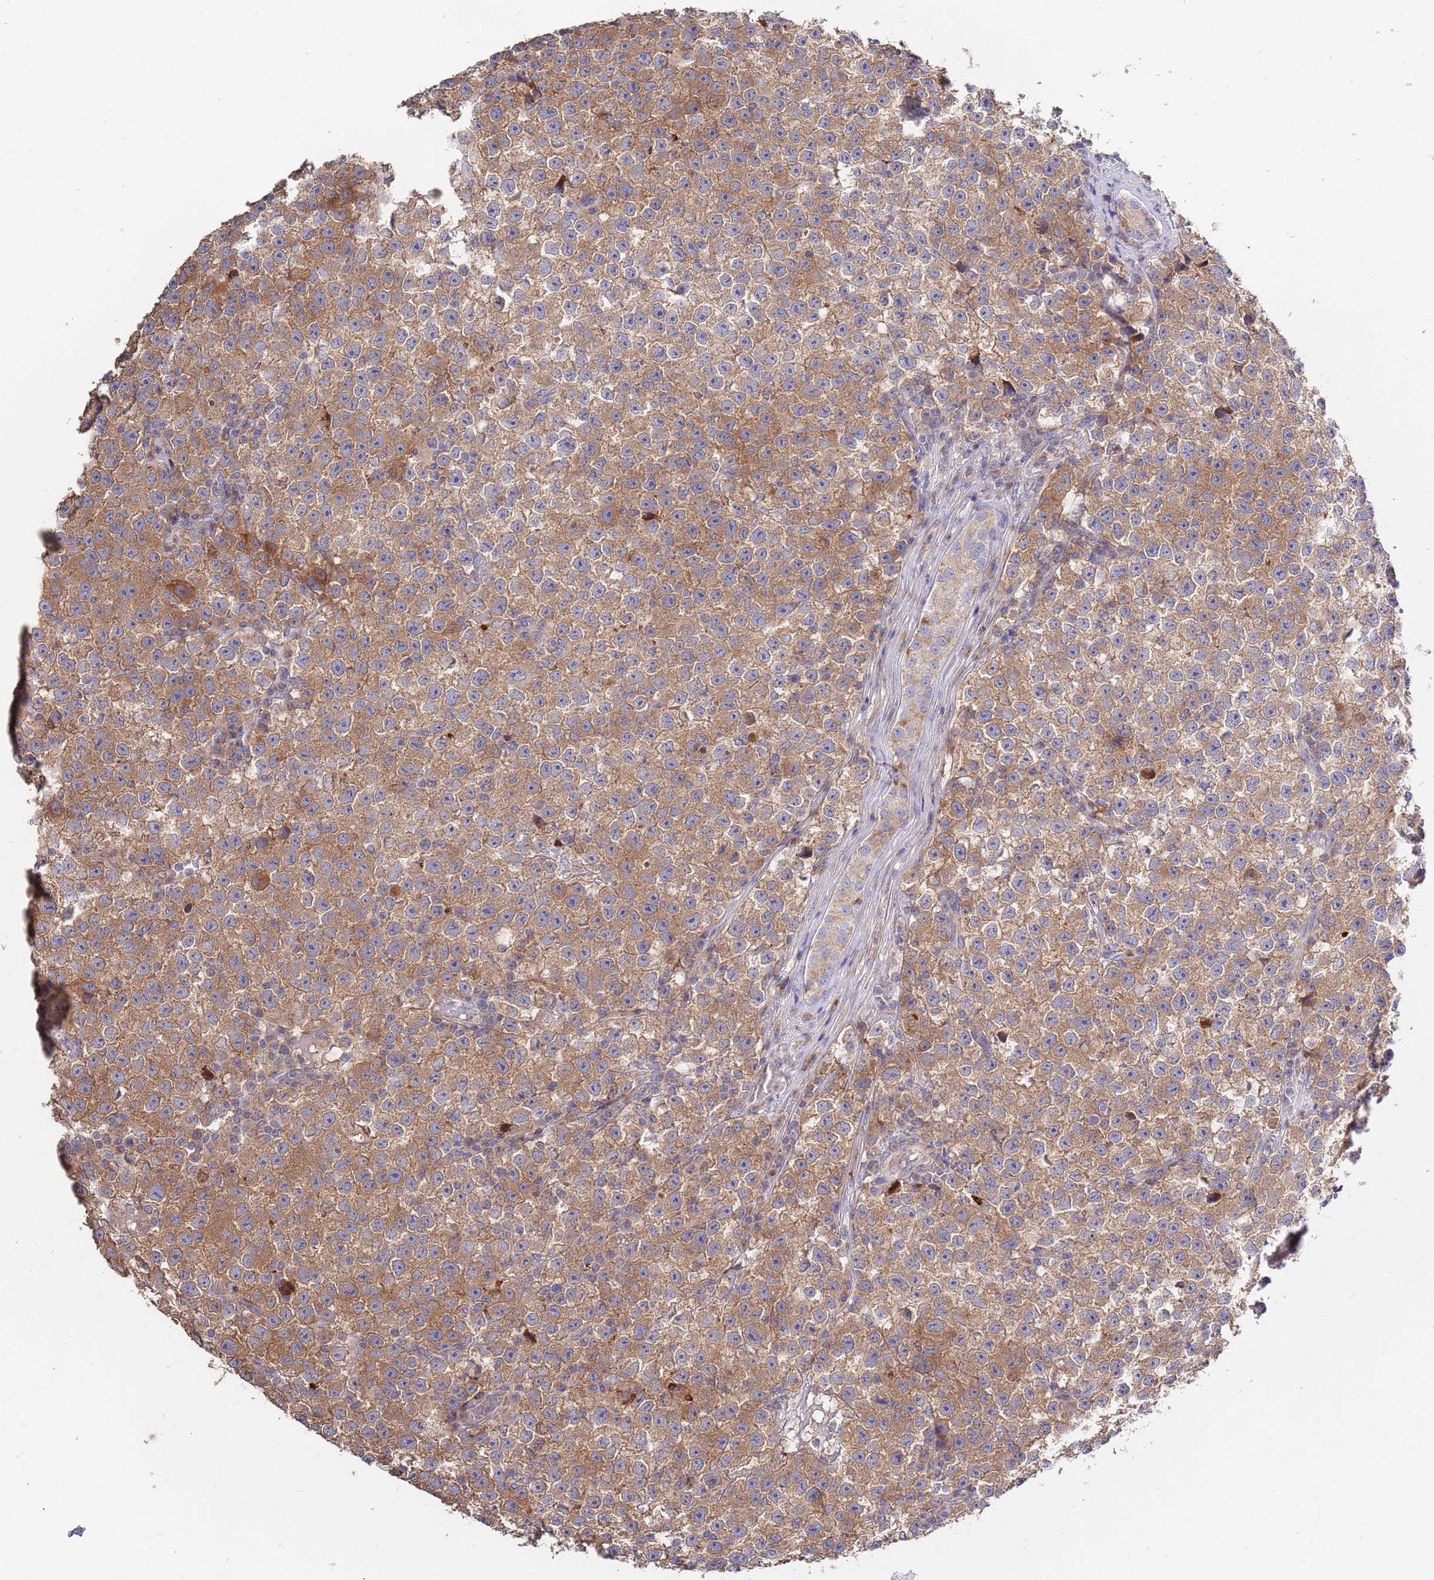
{"staining": {"intensity": "moderate", "quantity": ">75%", "location": "cytoplasmic/membranous"}, "tissue": "testis cancer", "cell_type": "Tumor cells", "image_type": "cancer", "snomed": [{"axis": "morphology", "description": "Seminoma, NOS"}, {"axis": "topography", "description": "Testis"}], "caption": "IHC staining of testis seminoma, which shows medium levels of moderate cytoplasmic/membranous positivity in about >75% of tumor cells indicating moderate cytoplasmic/membranous protein expression. The staining was performed using DAB (3,3'-diaminobenzidine) (brown) for protein detection and nuclei were counterstained in hematoxylin (blue).", "gene": "ABCC10", "patient": {"sex": "male", "age": 22}}